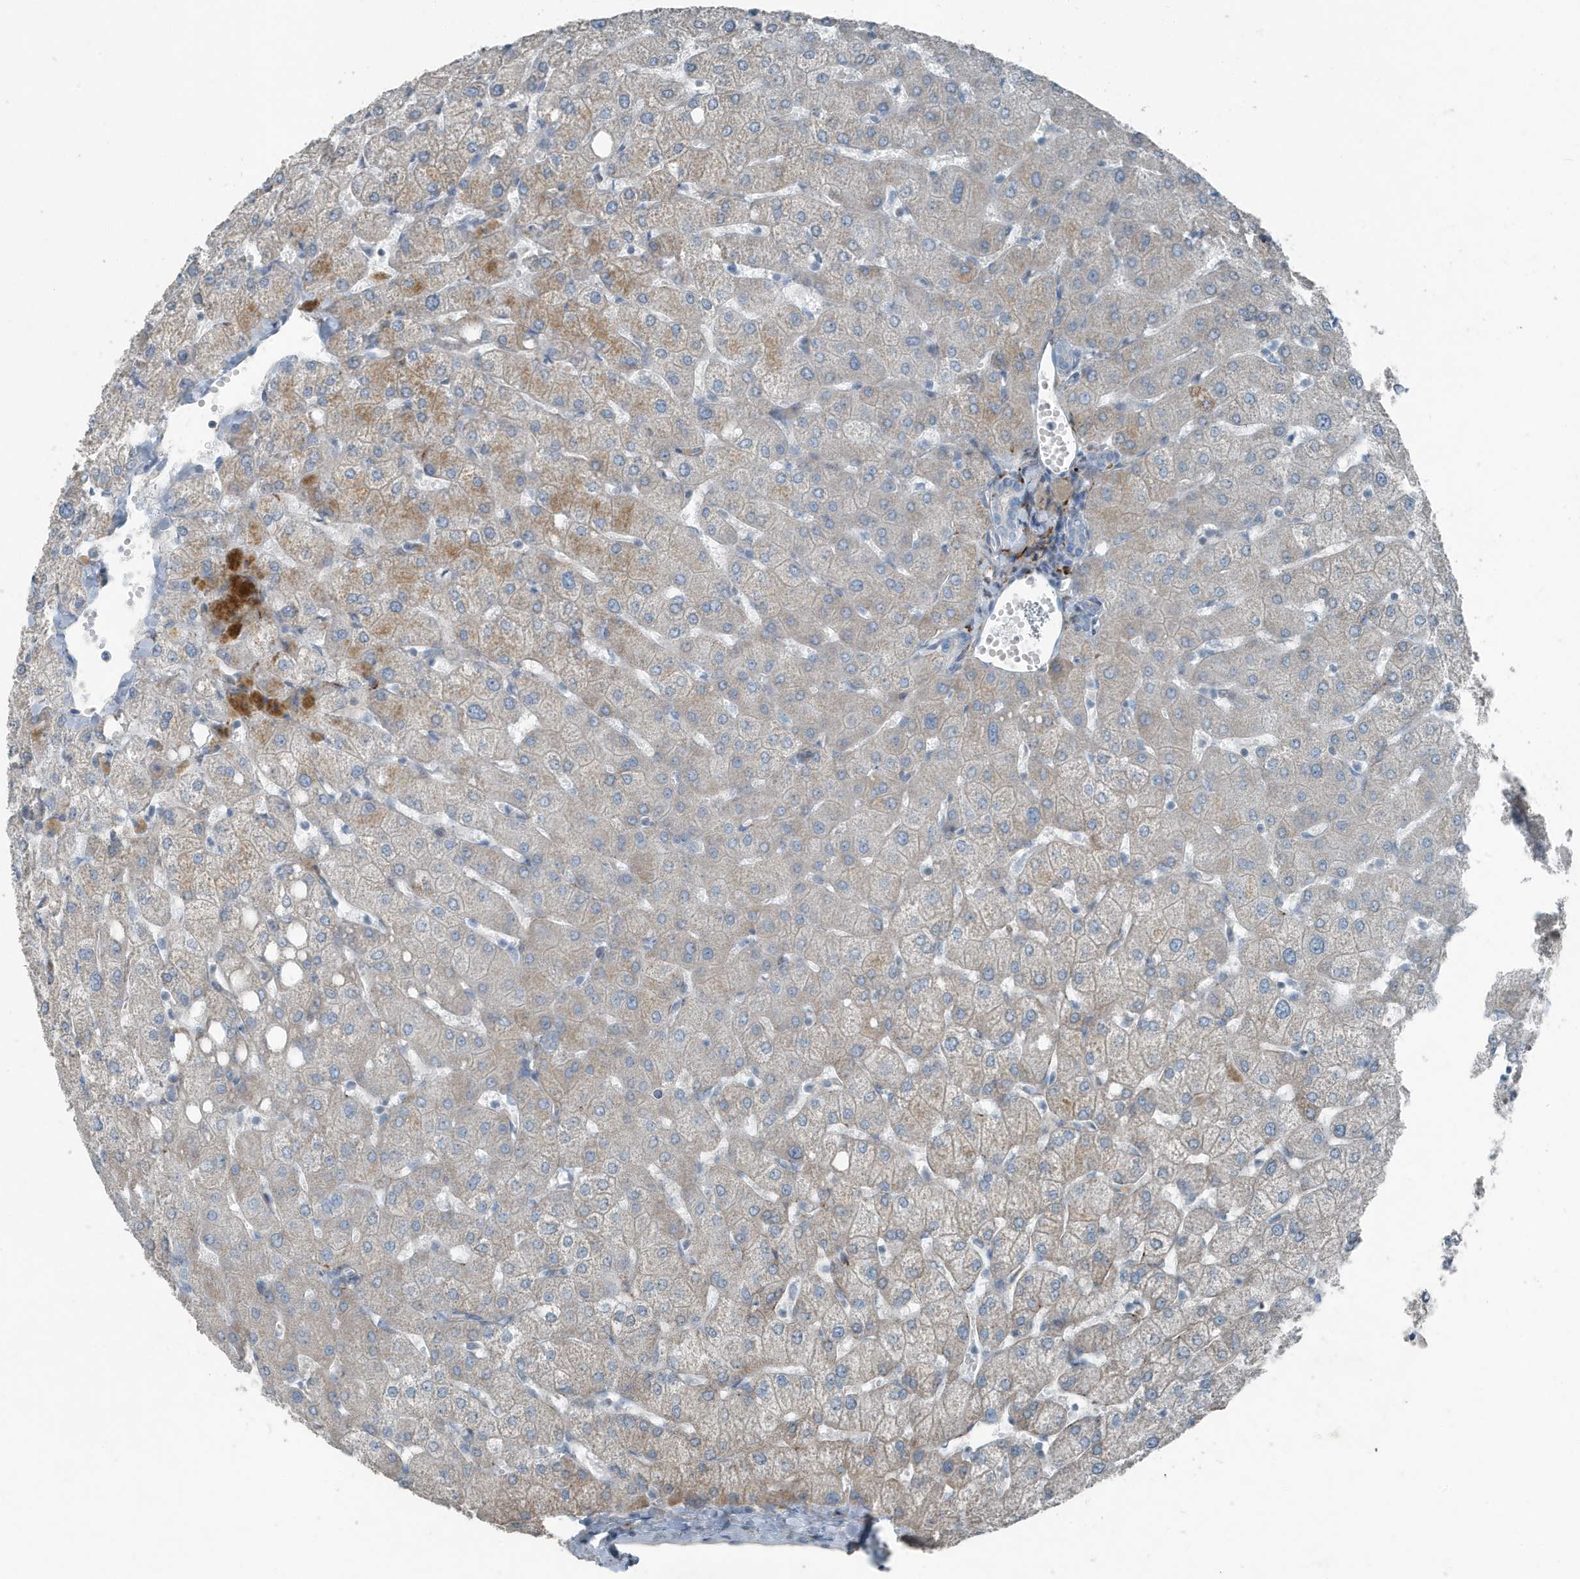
{"staining": {"intensity": "negative", "quantity": "none", "location": "none"}, "tissue": "liver", "cell_type": "Cholangiocytes", "image_type": "normal", "snomed": [{"axis": "morphology", "description": "Normal tissue, NOS"}, {"axis": "topography", "description": "Liver"}], "caption": "Liver stained for a protein using IHC reveals no positivity cholangiocytes.", "gene": "FAM162A", "patient": {"sex": "female", "age": 54}}